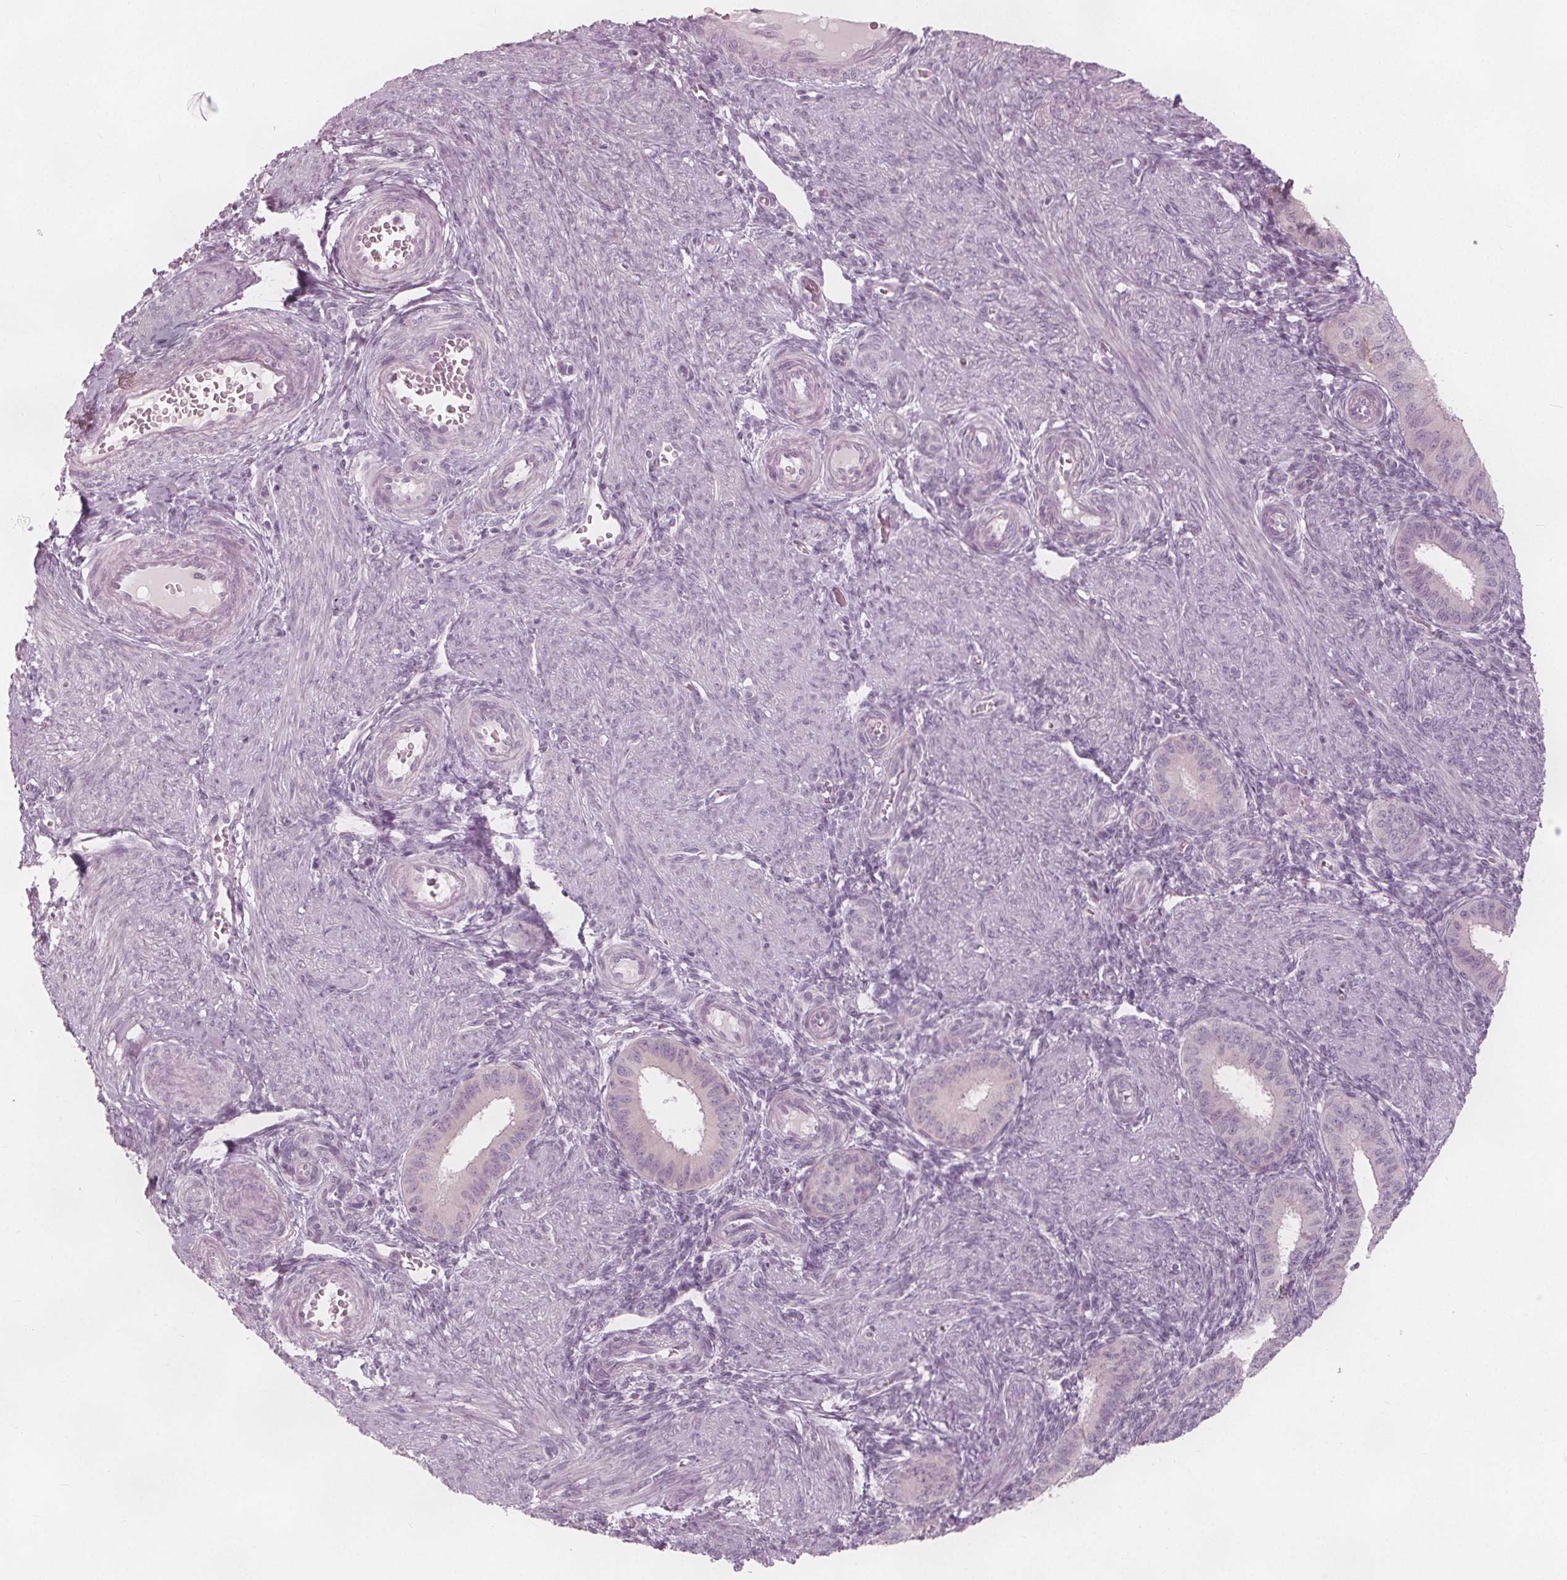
{"staining": {"intensity": "negative", "quantity": "none", "location": "none"}, "tissue": "endometrium", "cell_type": "Cells in endometrial stroma", "image_type": "normal", "snomed": [{"axis": "morphology", "description": "Normal tissue, NOS"}, {"axis": "topography", "description": "Endometrium"}], "caption": "IHC image of unremarkable endometrium: endometrium stained with DAB (3,3'-diaminobenzidine) demonstrates no significant protein expression in cells in endometrial stroma.", "gene": "BRSK1", "patient": {"sex": "female", "age": 39}}